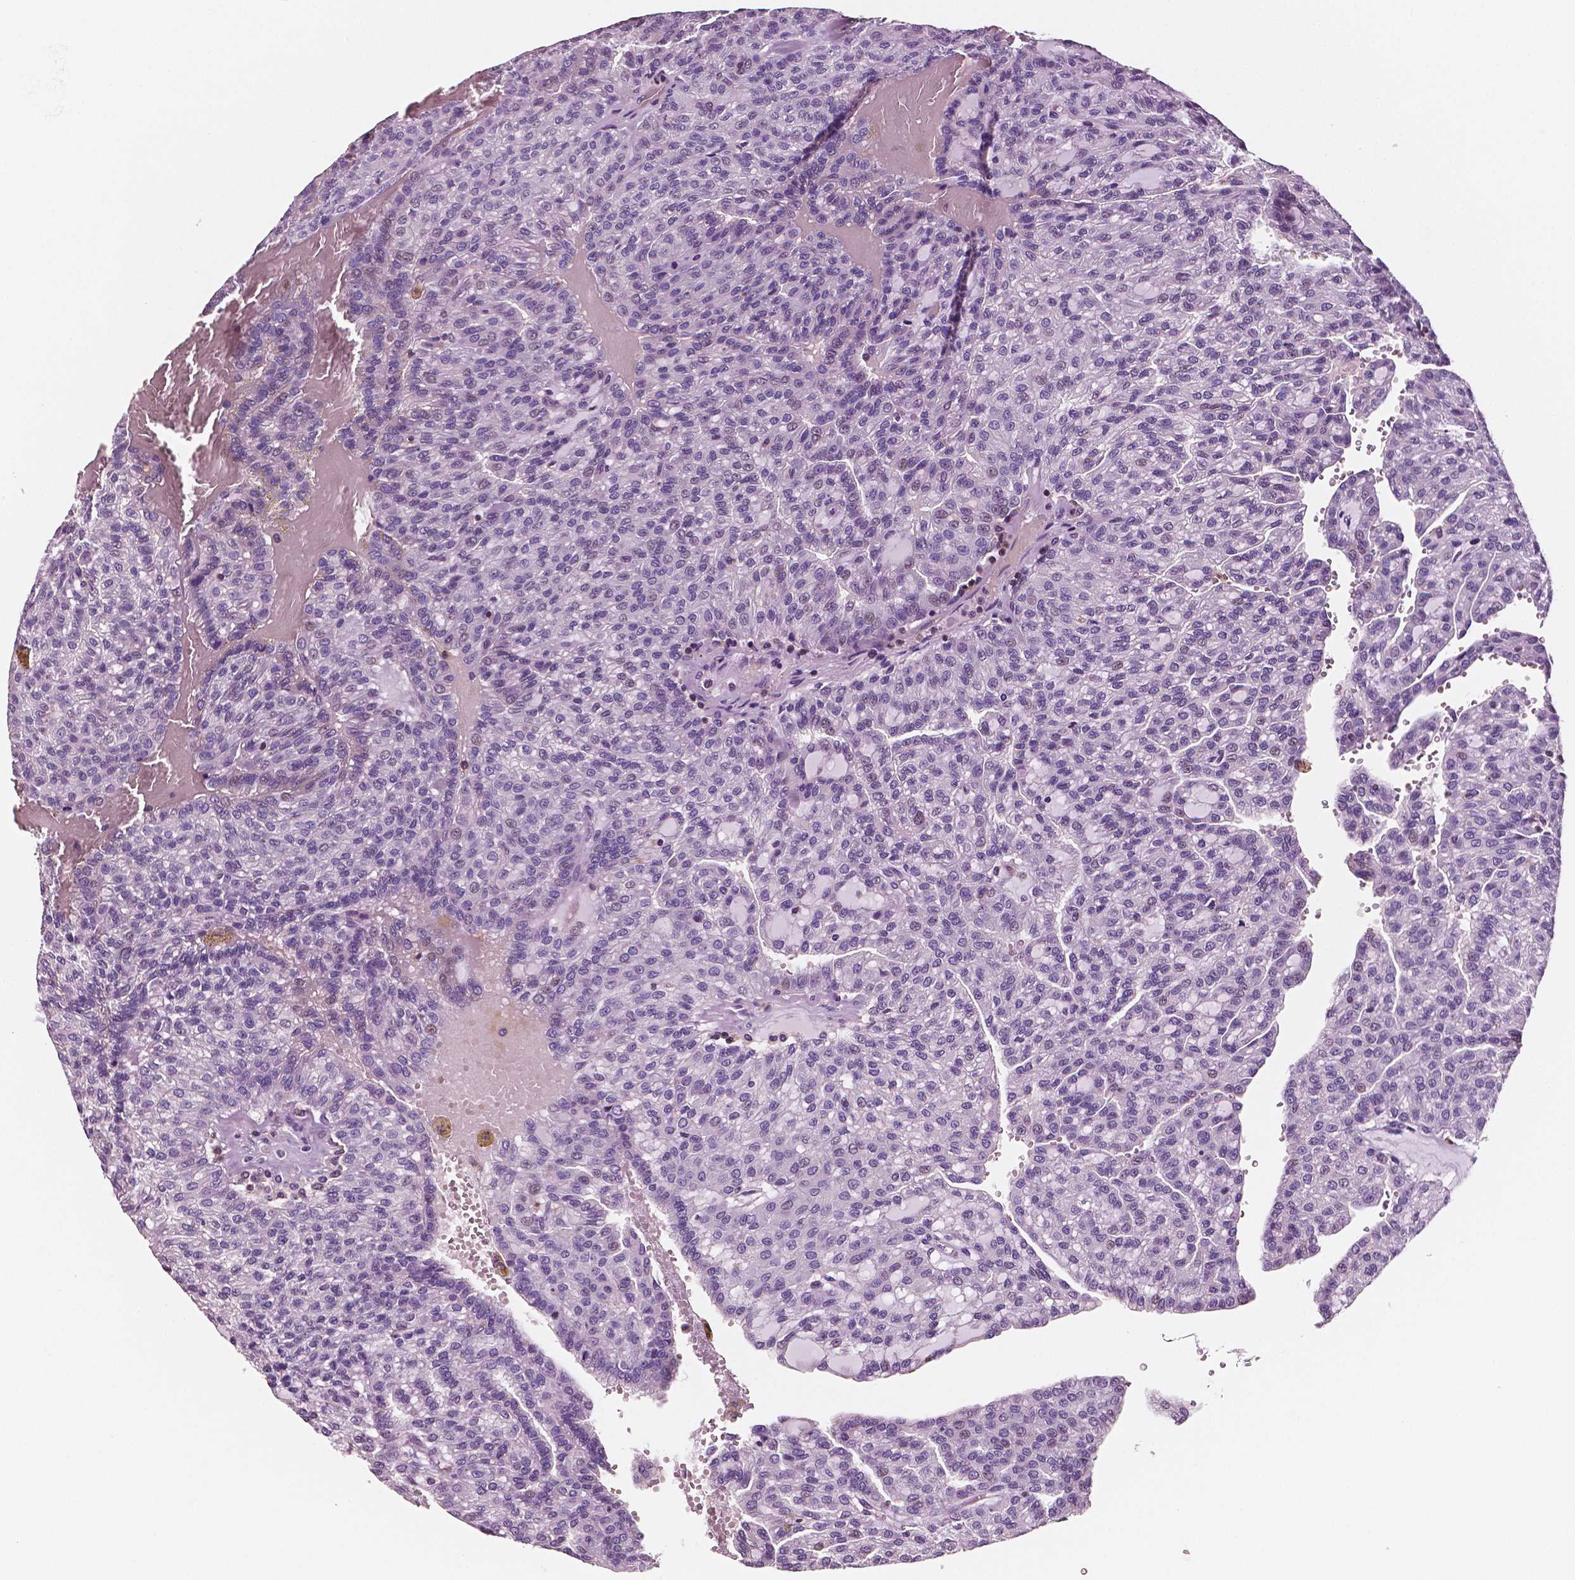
{"staining": {"intensity": "negative", "quantity": "none", "location": "none"}, "tissue": "renal cancer", "cell_type": "Tumor cells", "image_type": "cancer", "snomed": [{"axis": "morphology", "description": "Adenocarcinoma, NOS"}, {"axis": "topography", "description": "Kidney"}], "caption": "Immunohistochemistry (IHC) photomicrograph of adenocarcinoma (renal) stained for a protein (brown), which shows no staining in tumor cells. (DAB IHC with hematoxylin counter stain).", "gene": "PTPRC", "patient": {"sex": "male", "age": 63}}